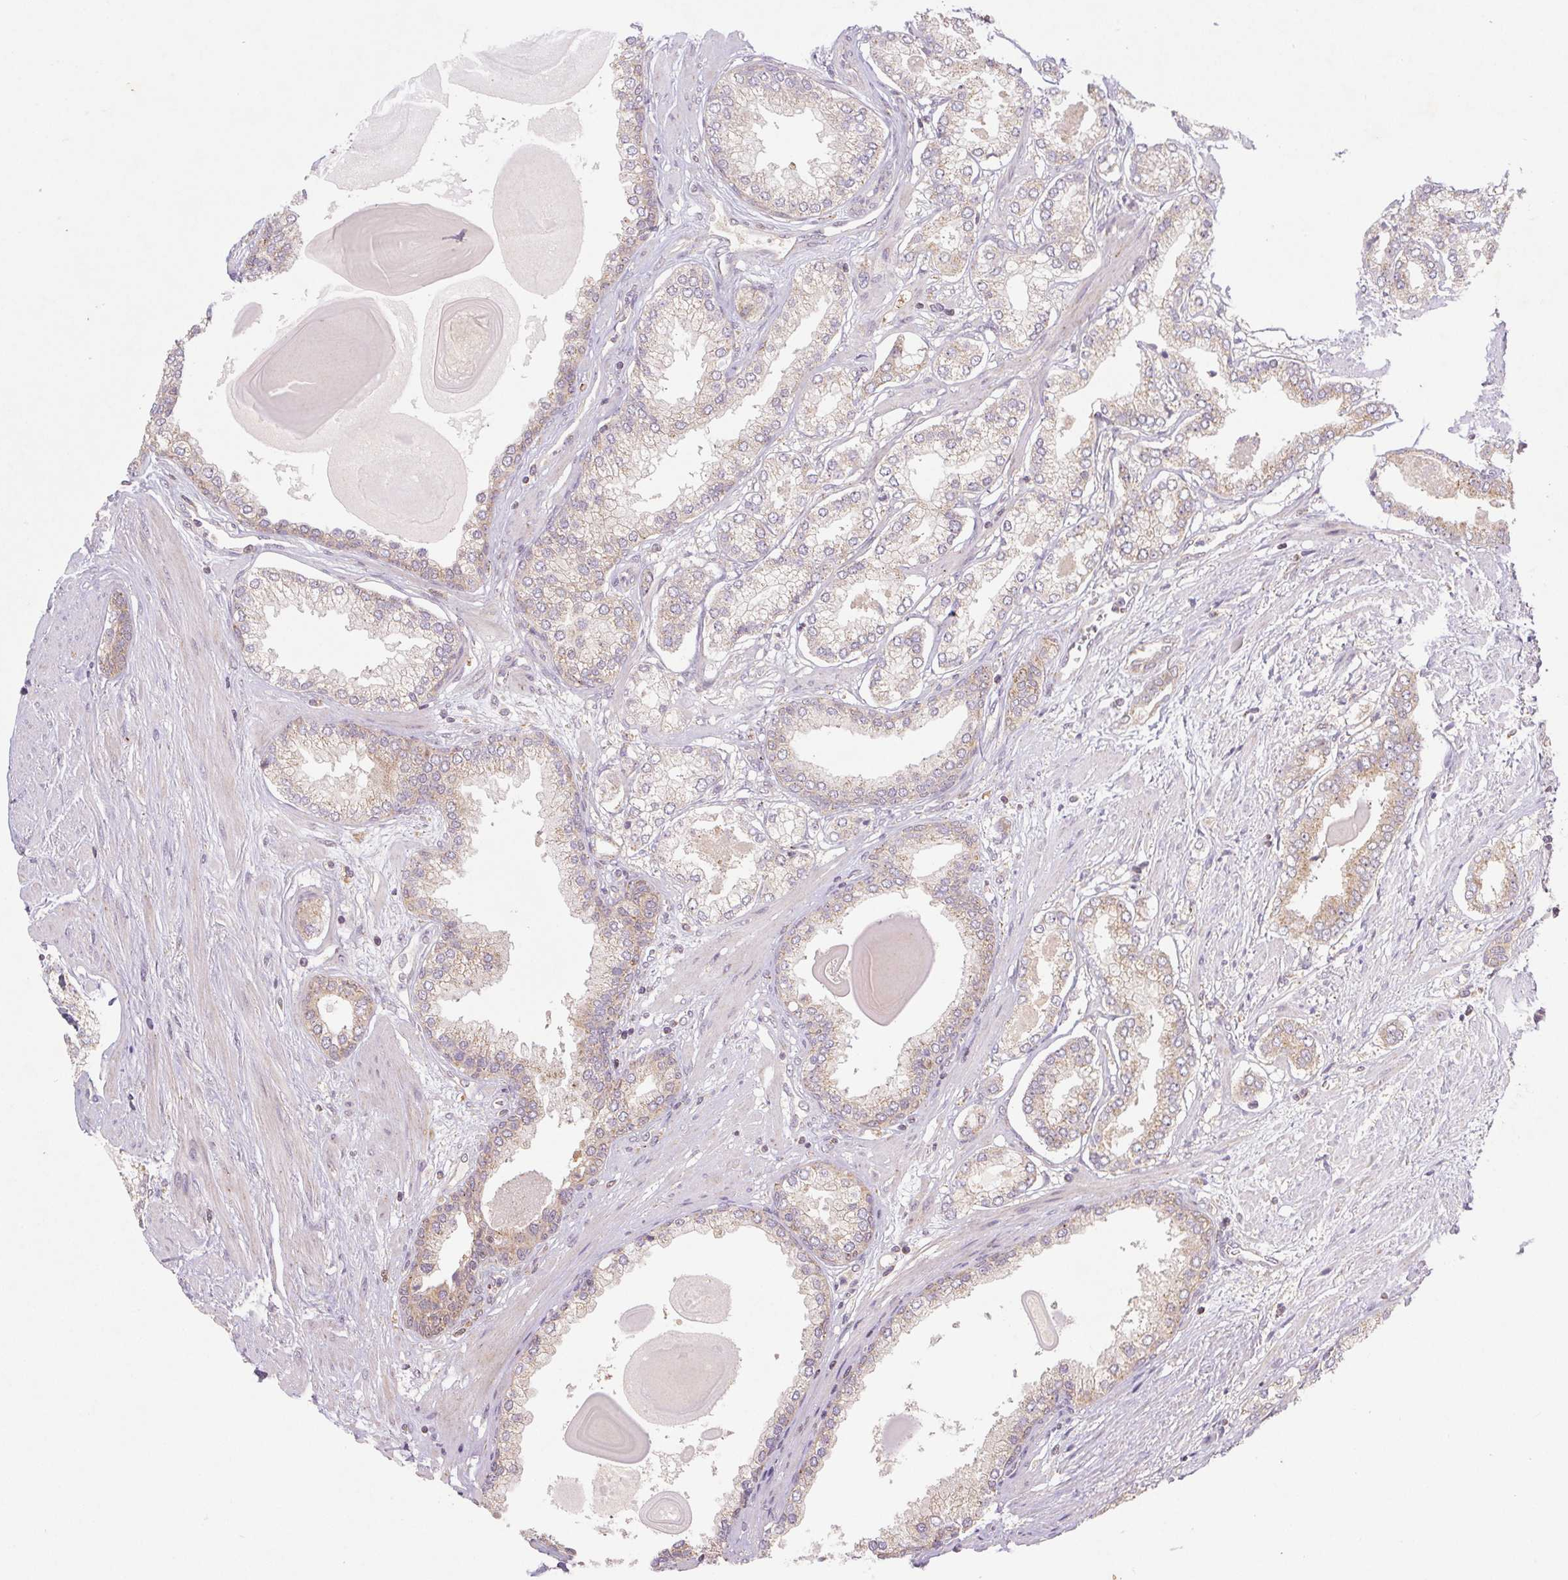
{"staining": {"intensity": "weak", "quantity": "<25%", "location": "cytoplasmic/membranous"}, "tissue": "prostate cancer", "cell_type": "Tumor cells", "image_type": "cancer", "snomed": [{"axis": "morphology", "description": "Adenocarcinoma, Low grade"}, {"axis": "topography", "description": "Prostate"}], "caption": "The image demonstrates no significant expression in tumor cells of prostate adenocarcinoma (low-grade).", "gene": "MTHFD1", "patient": {"sex": "male", "age": 64}}